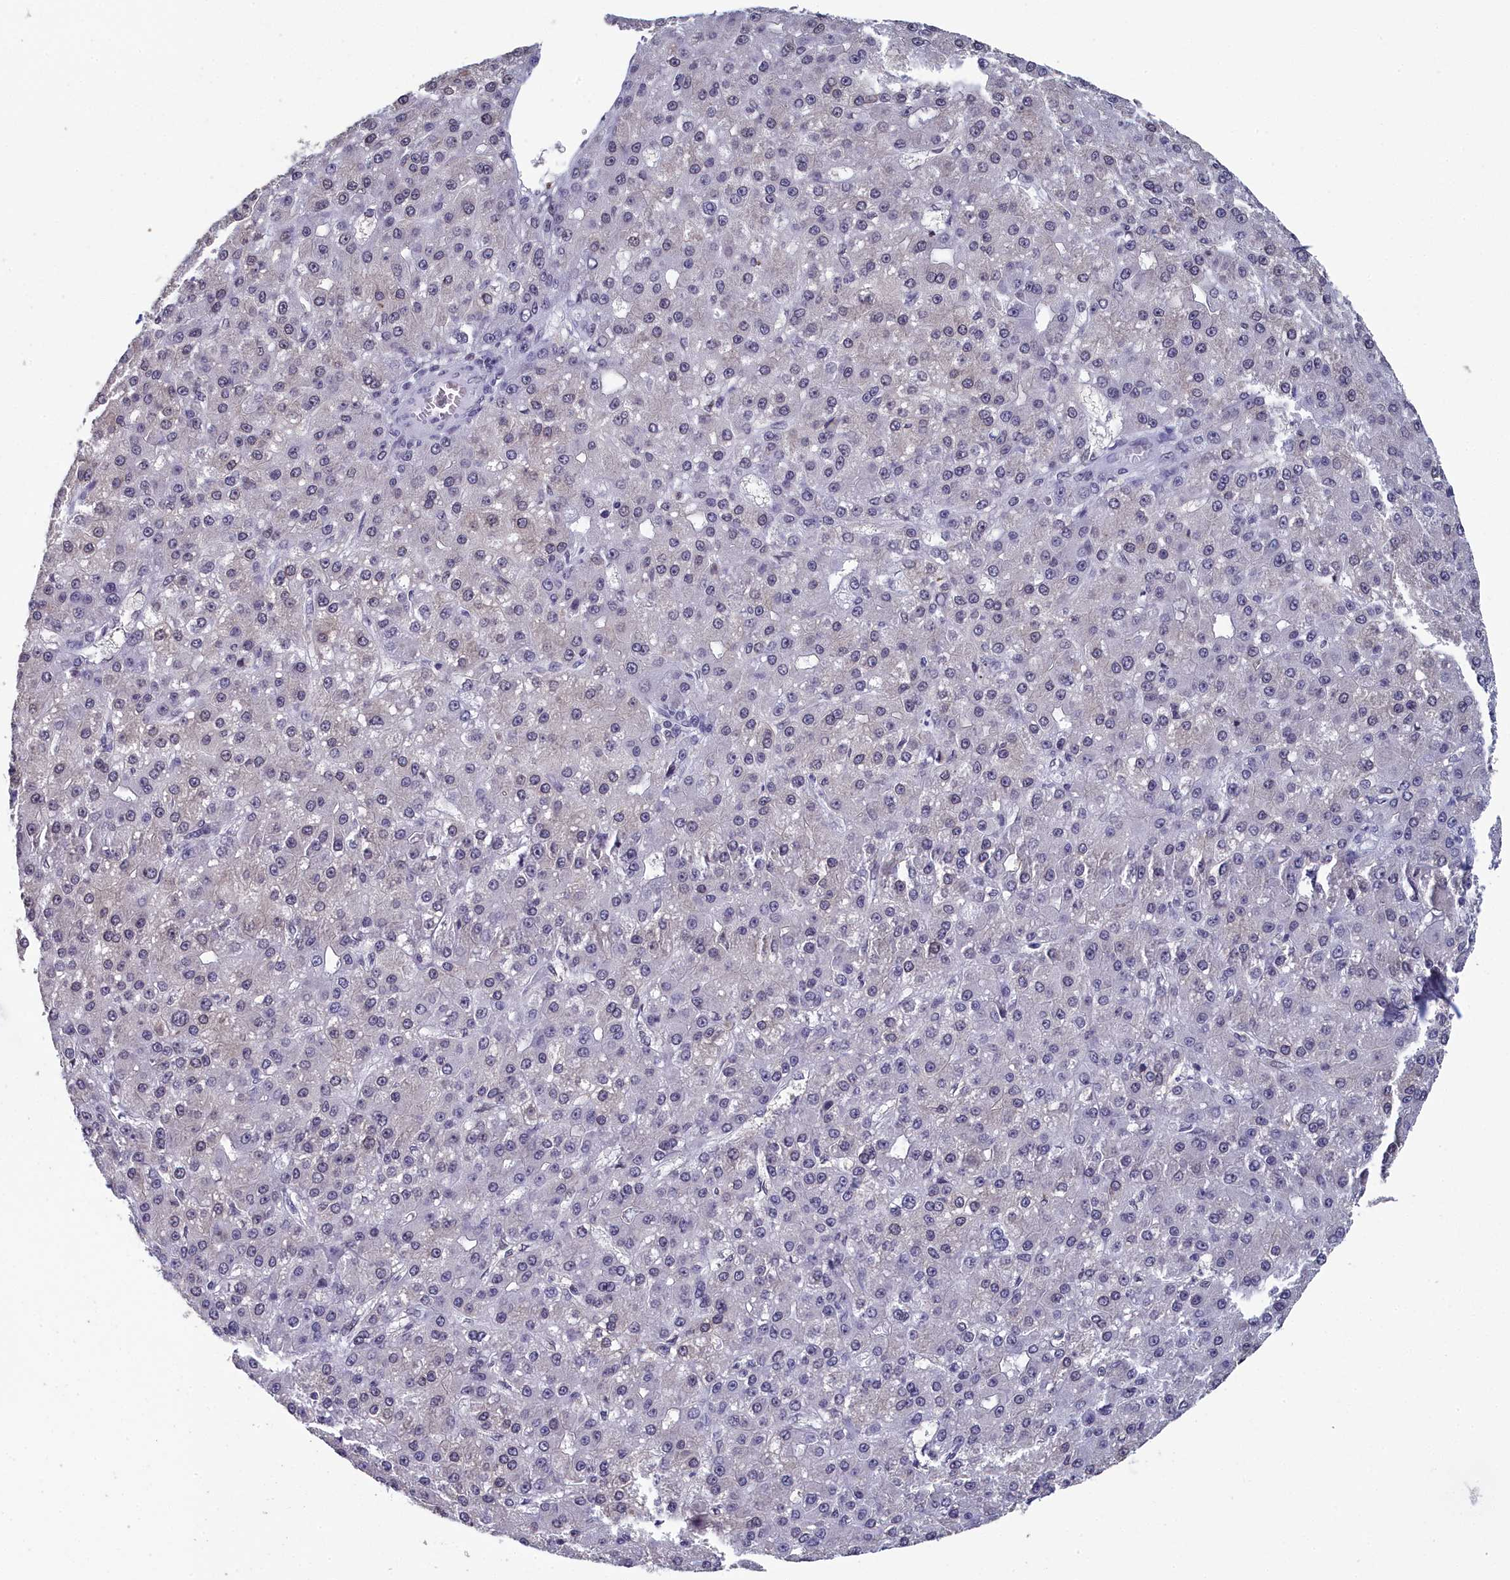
{"staining": {"intensity": "negative", "quantity": "none", "location": "none"}, "tissue": "liver cancer", "cell_type": "Tumor cells", "image_type": "cancer", "snomed": [{"axis": "morphology", "description": "Carcinoma, Hepatocellular, NOS"}, {"axis": "topography", "description": "Liver"}], "caption": "Tumor cells show no significant protein positivity in hepatocellular carcinoma (liver). (Brightfield microscopy of DAB IHC at high magnification).", "gene": "CCDC97", "patient": {"sex": "male", "age": 67}}